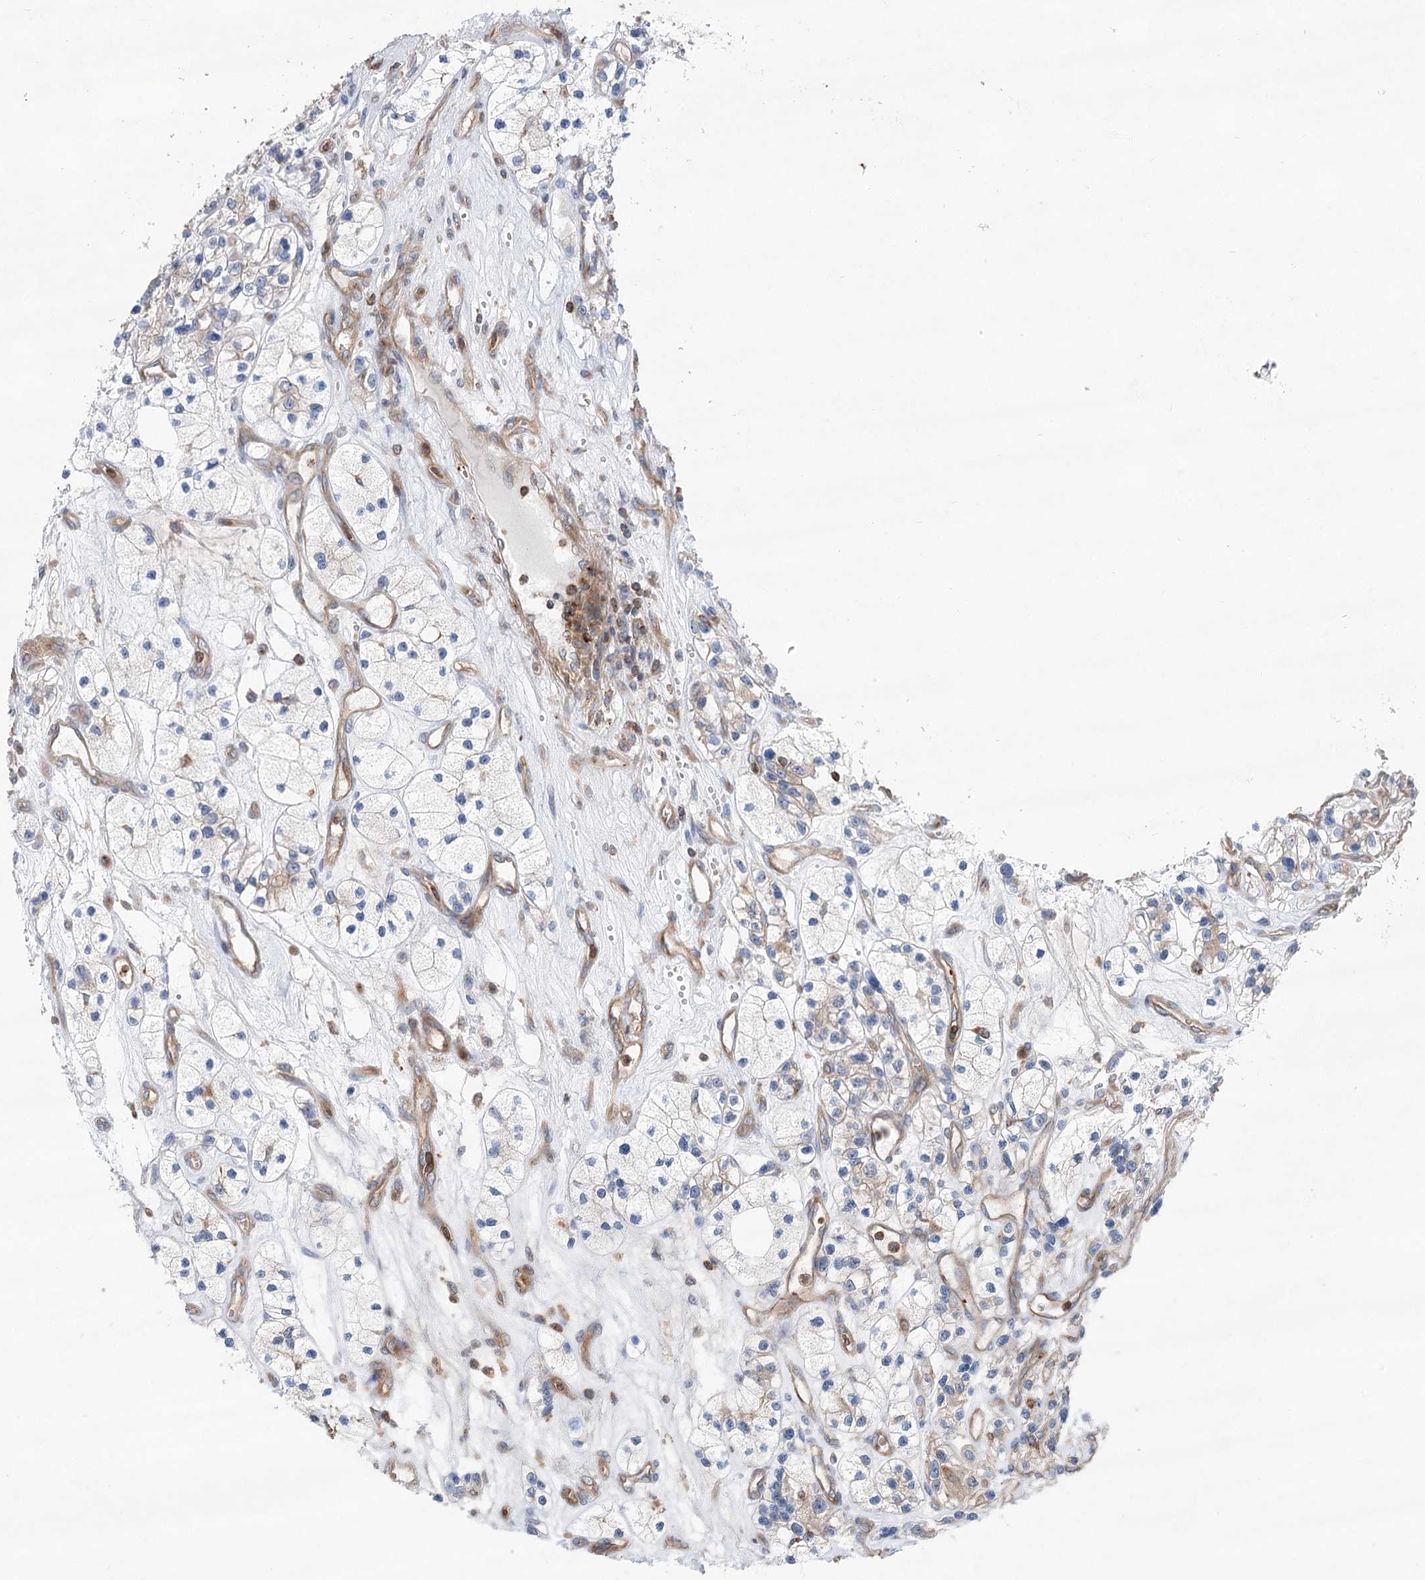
{"staining": {"intensity": "negative", "quantity": "none", "location": "none"}, "tissue": "renal cancer", "cell_type": "Tumor cells", "image_type": "cancer", "snomed": [{"axis": "morphology", "description": "Adenocarcinoma, NOS"}, {"axis": "topography", "description": "Kidney"}], "caption": "Human renal cancer stained for a protein using immunohistochemistry reveals no positivity in tumor cells.", "gene": "VPS37B", "patient": {"sex": "female", "age": 57}}